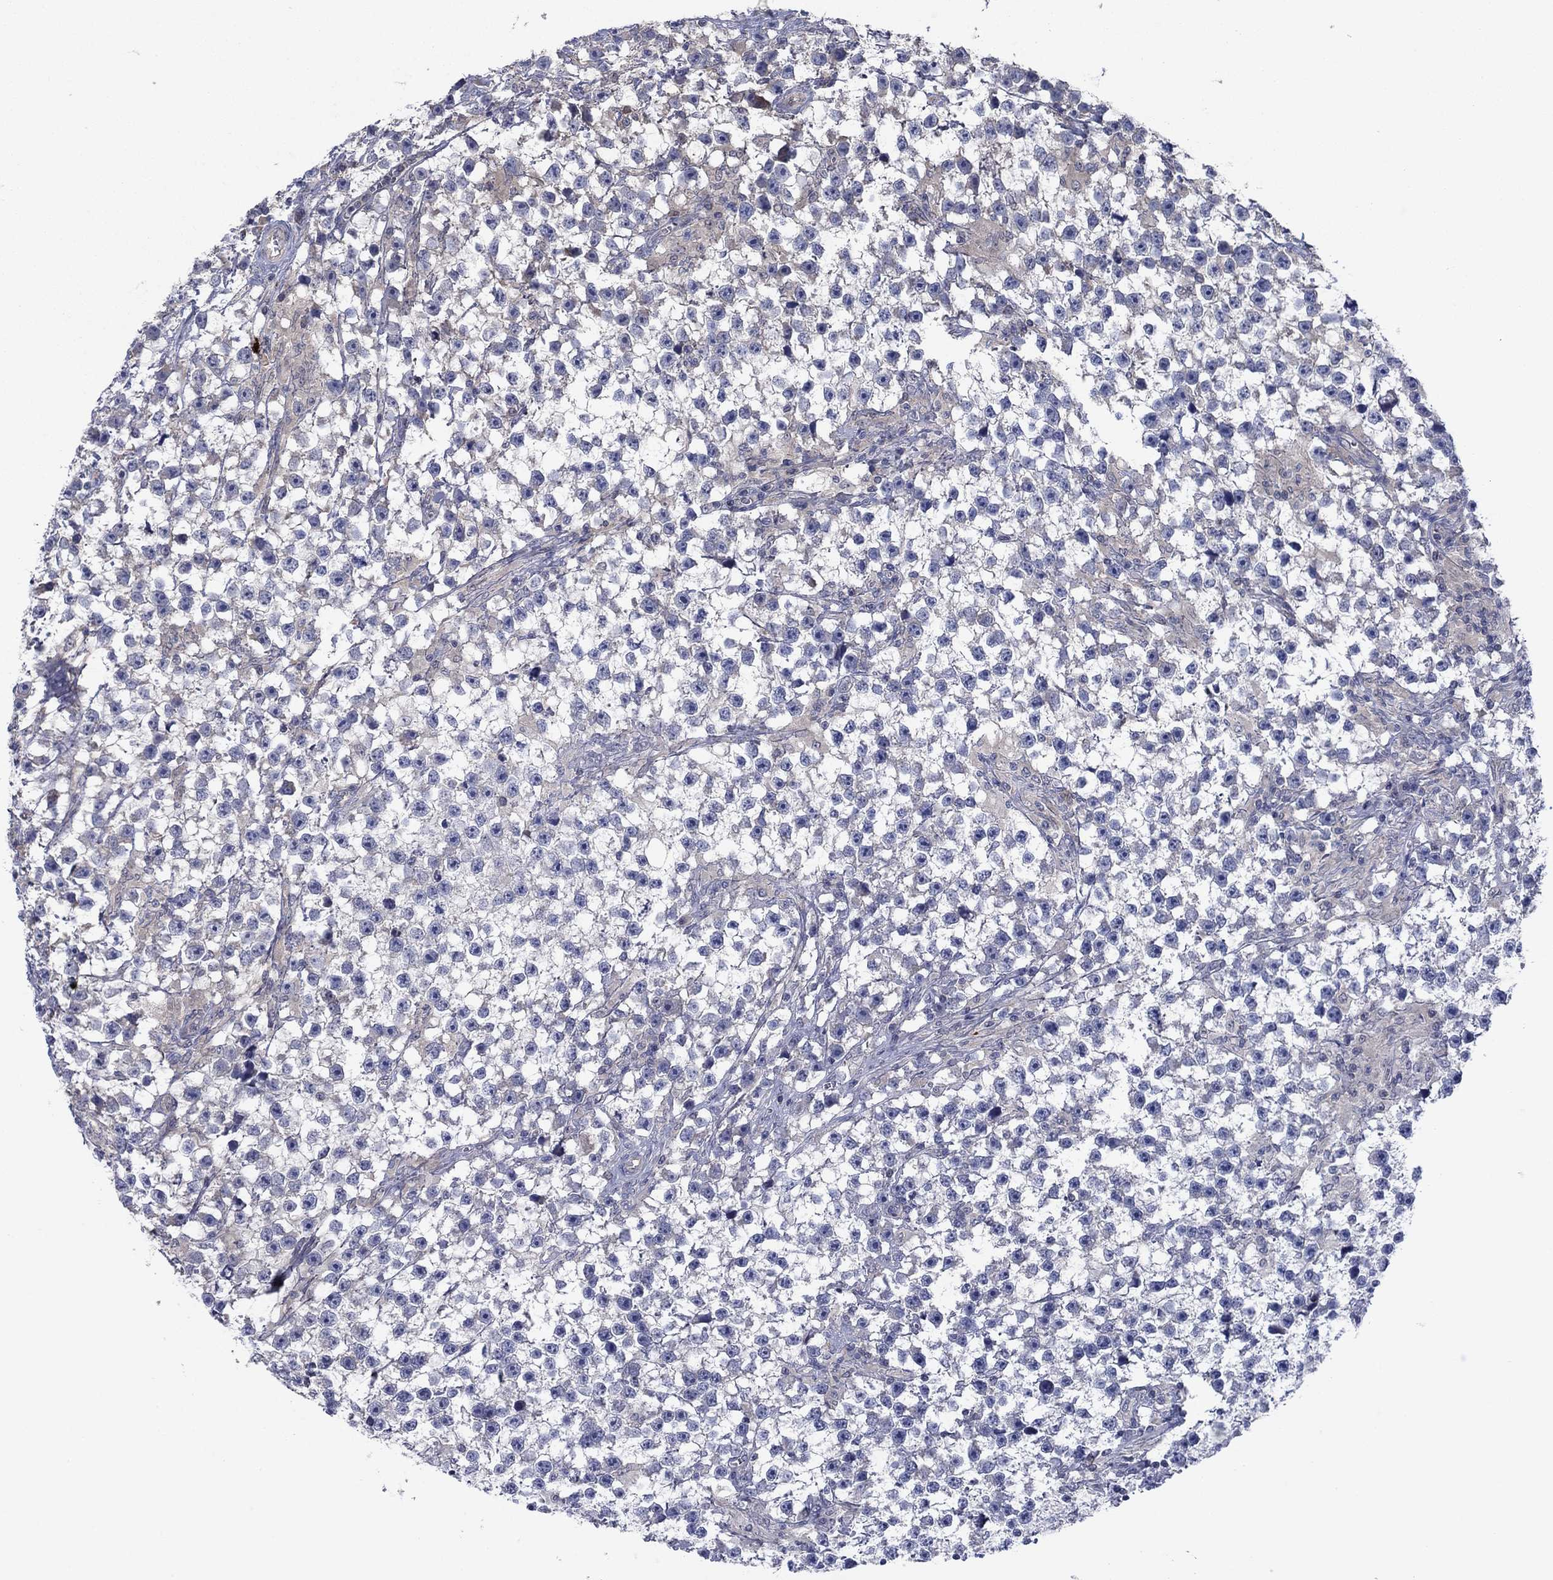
{"staining": {"intensity": "negative", "quantity": "none", "location": "none"}, "tissue": "testis cancer", "cell_type": "Tumor cells", "image_type": "cancer", "snomed": [{"axis": "morphology", "description": "Seminoma, NOS"}, {"axis": "topography", "description": "Testis"}], "caption": "Immunohistochemical staining of testis cancer (seminoma) exhibits no significant staining in tumor cells.", "gene": "GRHPR", "patient": {"sex": "male", "age": 59}}